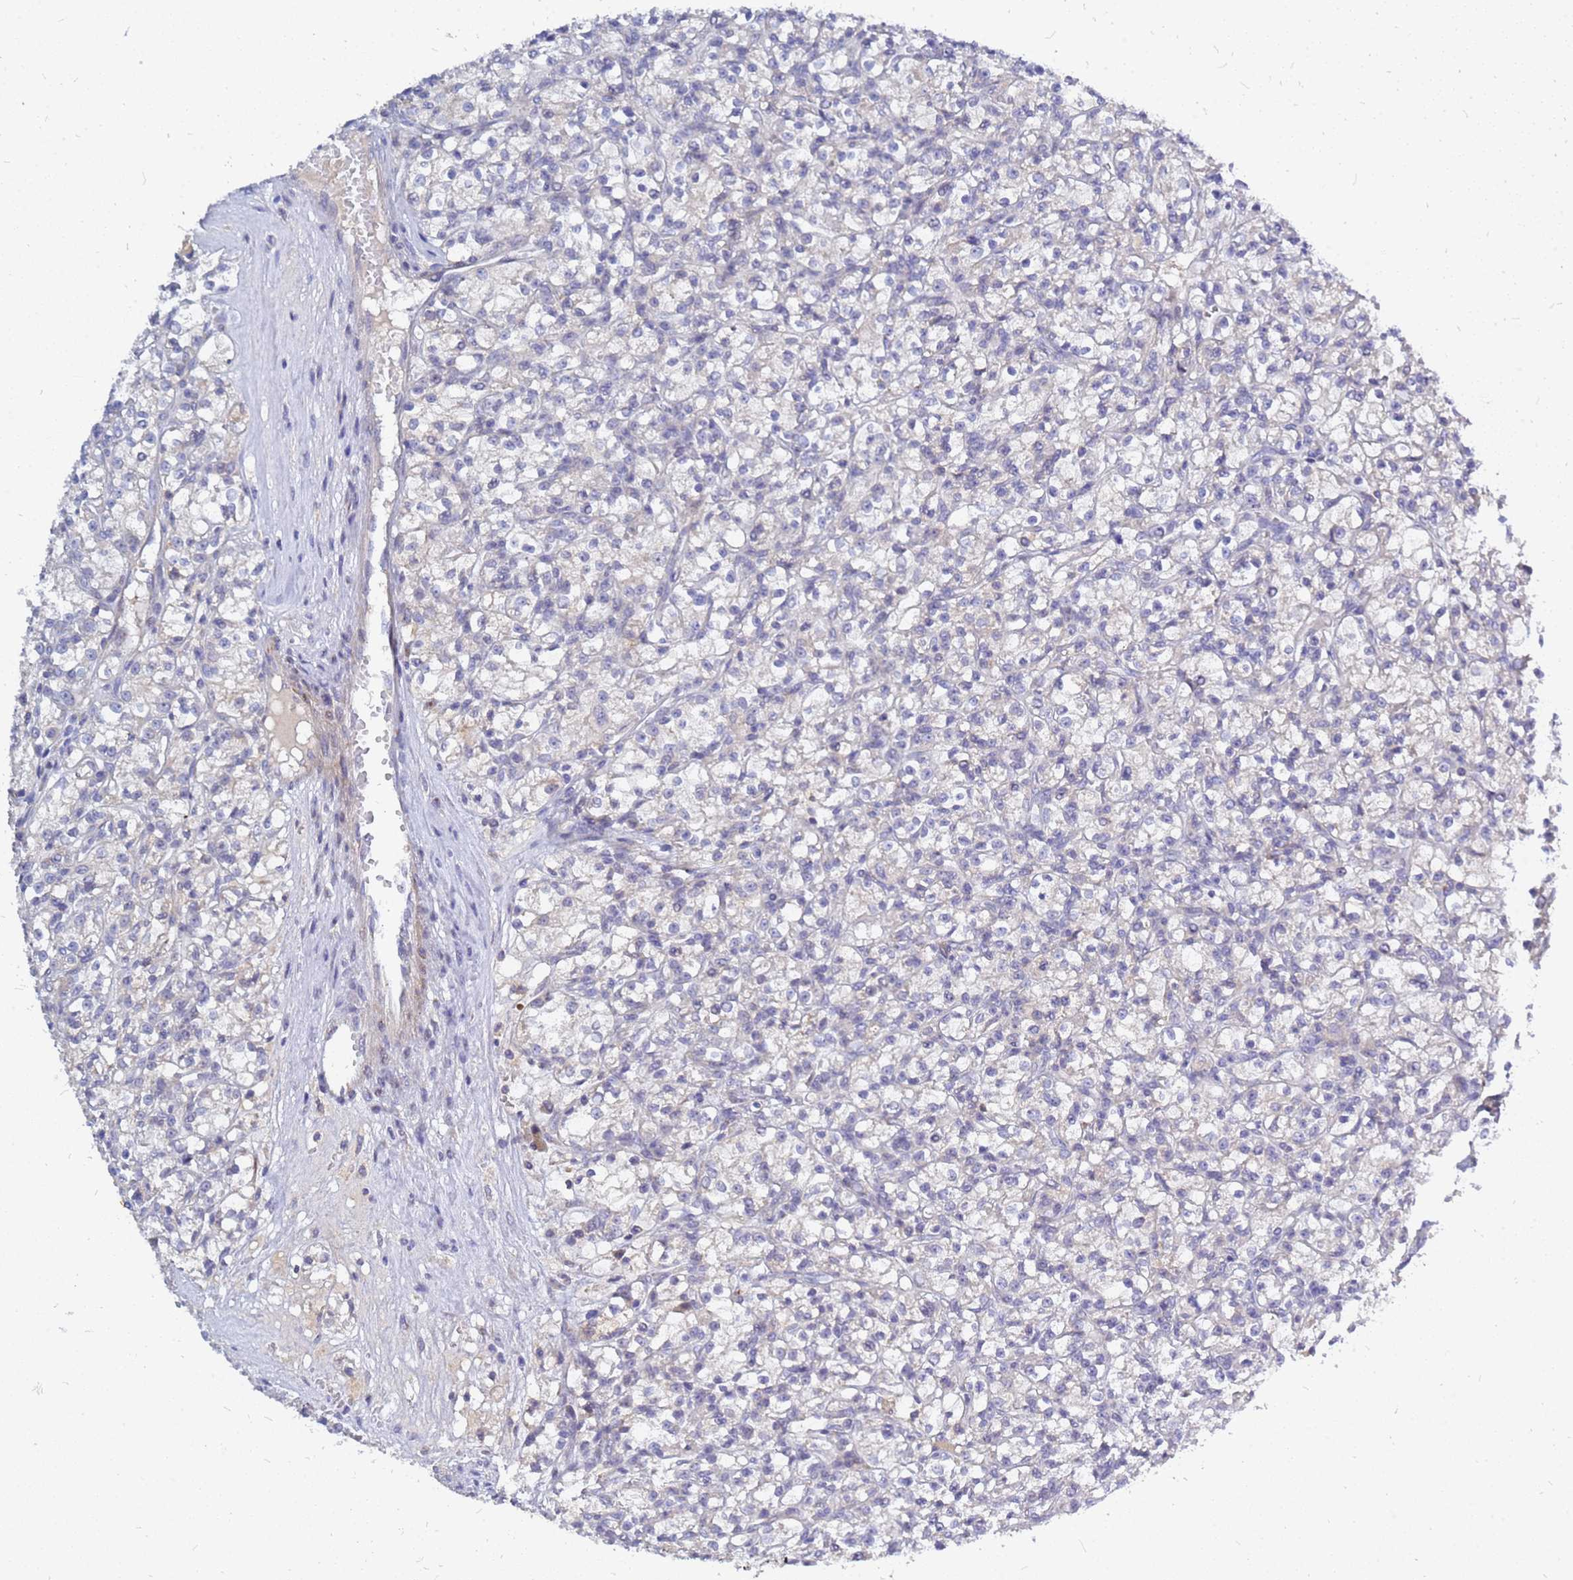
{"staining": {"intensity": "negative", "quantity": "none", "location": "none"}, "tissue": "renal cancer", "cell_type": "Tumor cells", "image_type": "cancer", "snomed": [{"axis": "morphology", "description": "Adenocarcinoma, NOS"}, {"axis": "topography", "description": "Kidney"}], "caption": "Tumor cells are negative for brown protein staining in renal cancer.", "gene": "SRGAP3", "patient": {"sex": "female", "age": 59}}